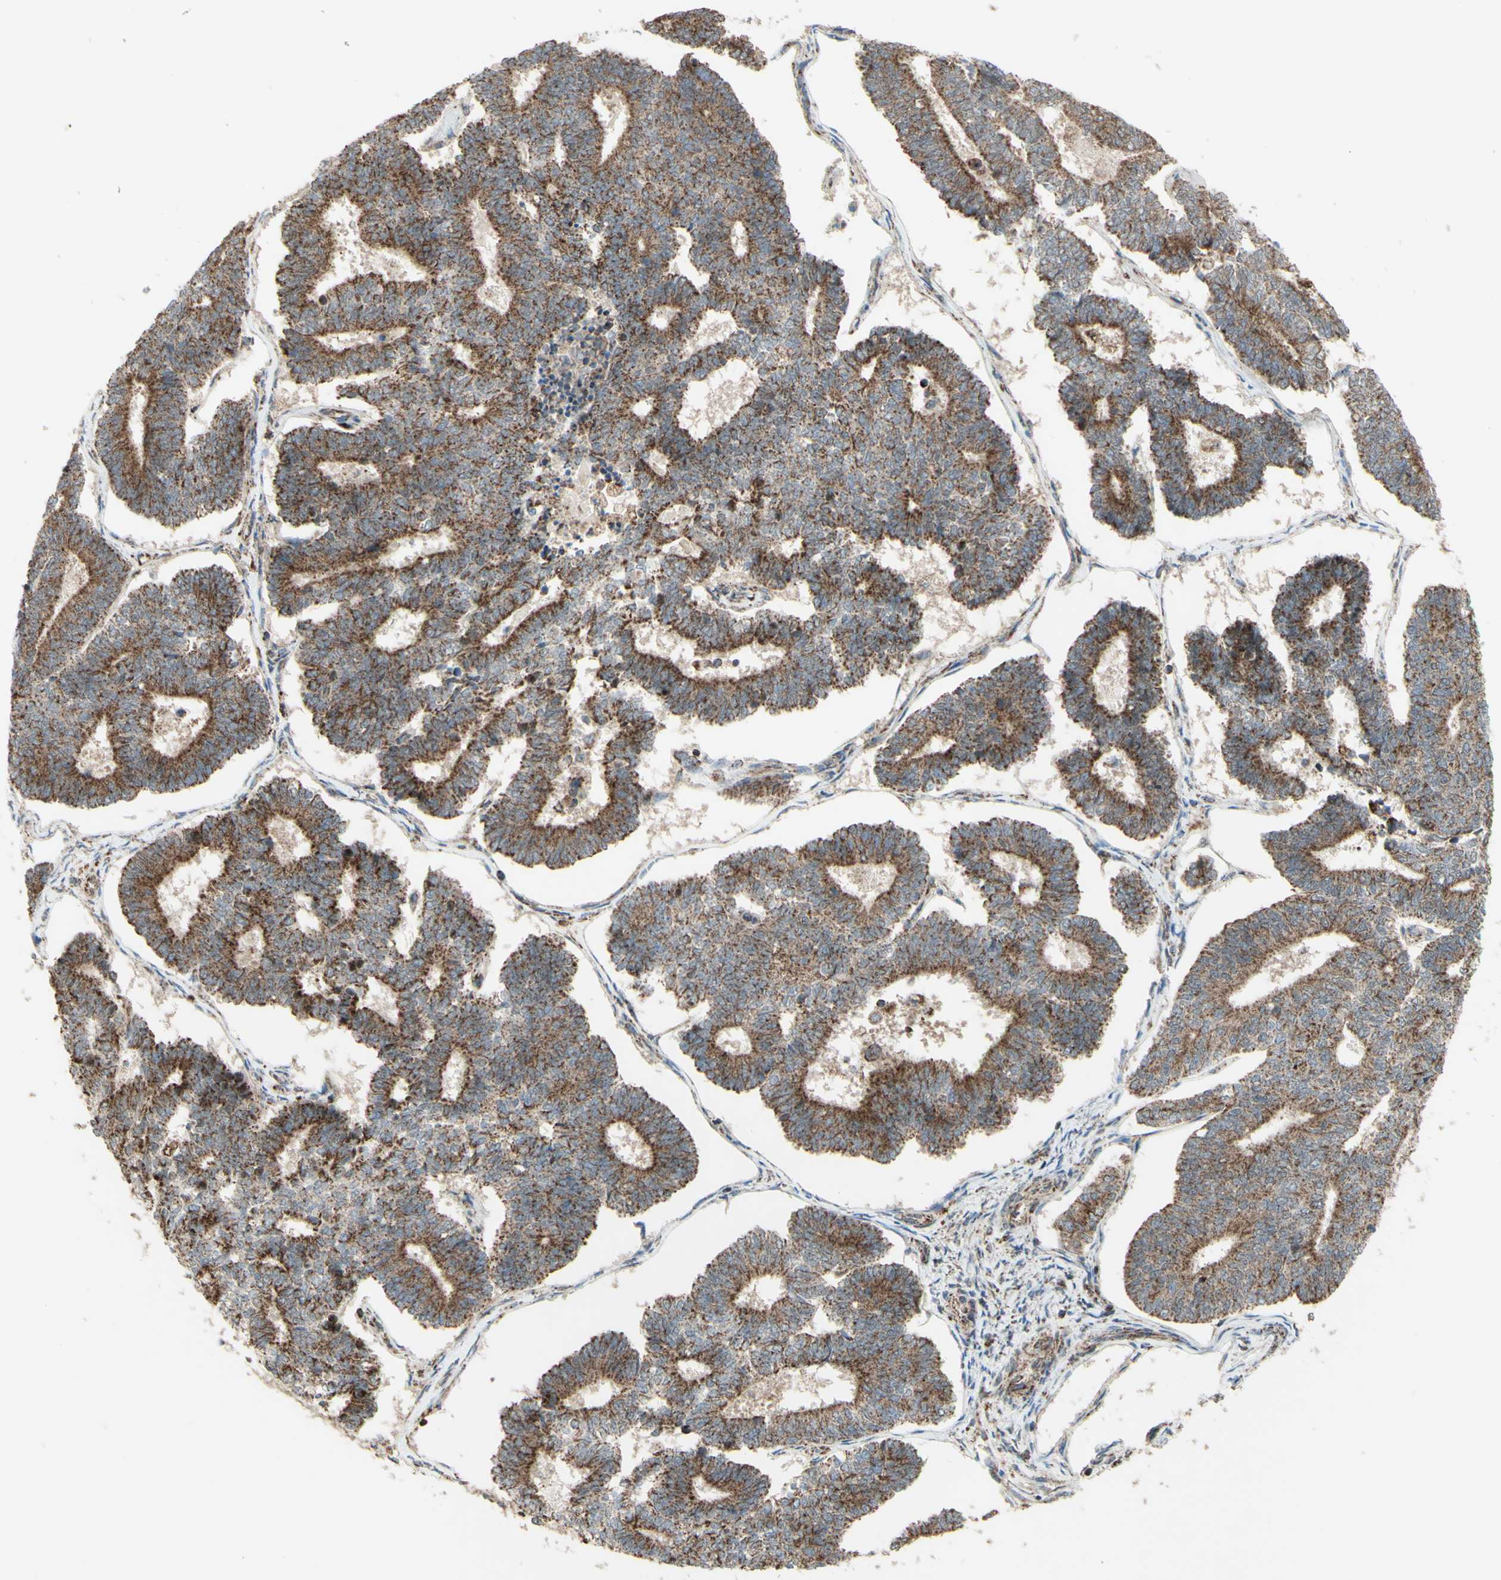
{"staining": {"intensity": "moderate", "quantity": ">75%", "location": "cytoplasmic/membranous"}, "tissue": "endometrial cancer", "cell_type": "Tumor cells", "image_type": "cancer", "snomed": [{"axis": "morphology", "description": "Adenocarcinoma, NOS"}, {"axis": "topography", "description": "Endometrium"}], "caption": "This histopathology image reveals immunohistochemistry staining of human endometrial cancer, with medium moderate cytoplasmic/membranous positivity in about >75% of tumor cells.", "gene": "DHRS3", "patient": {"sex": "female", "age": 70}}